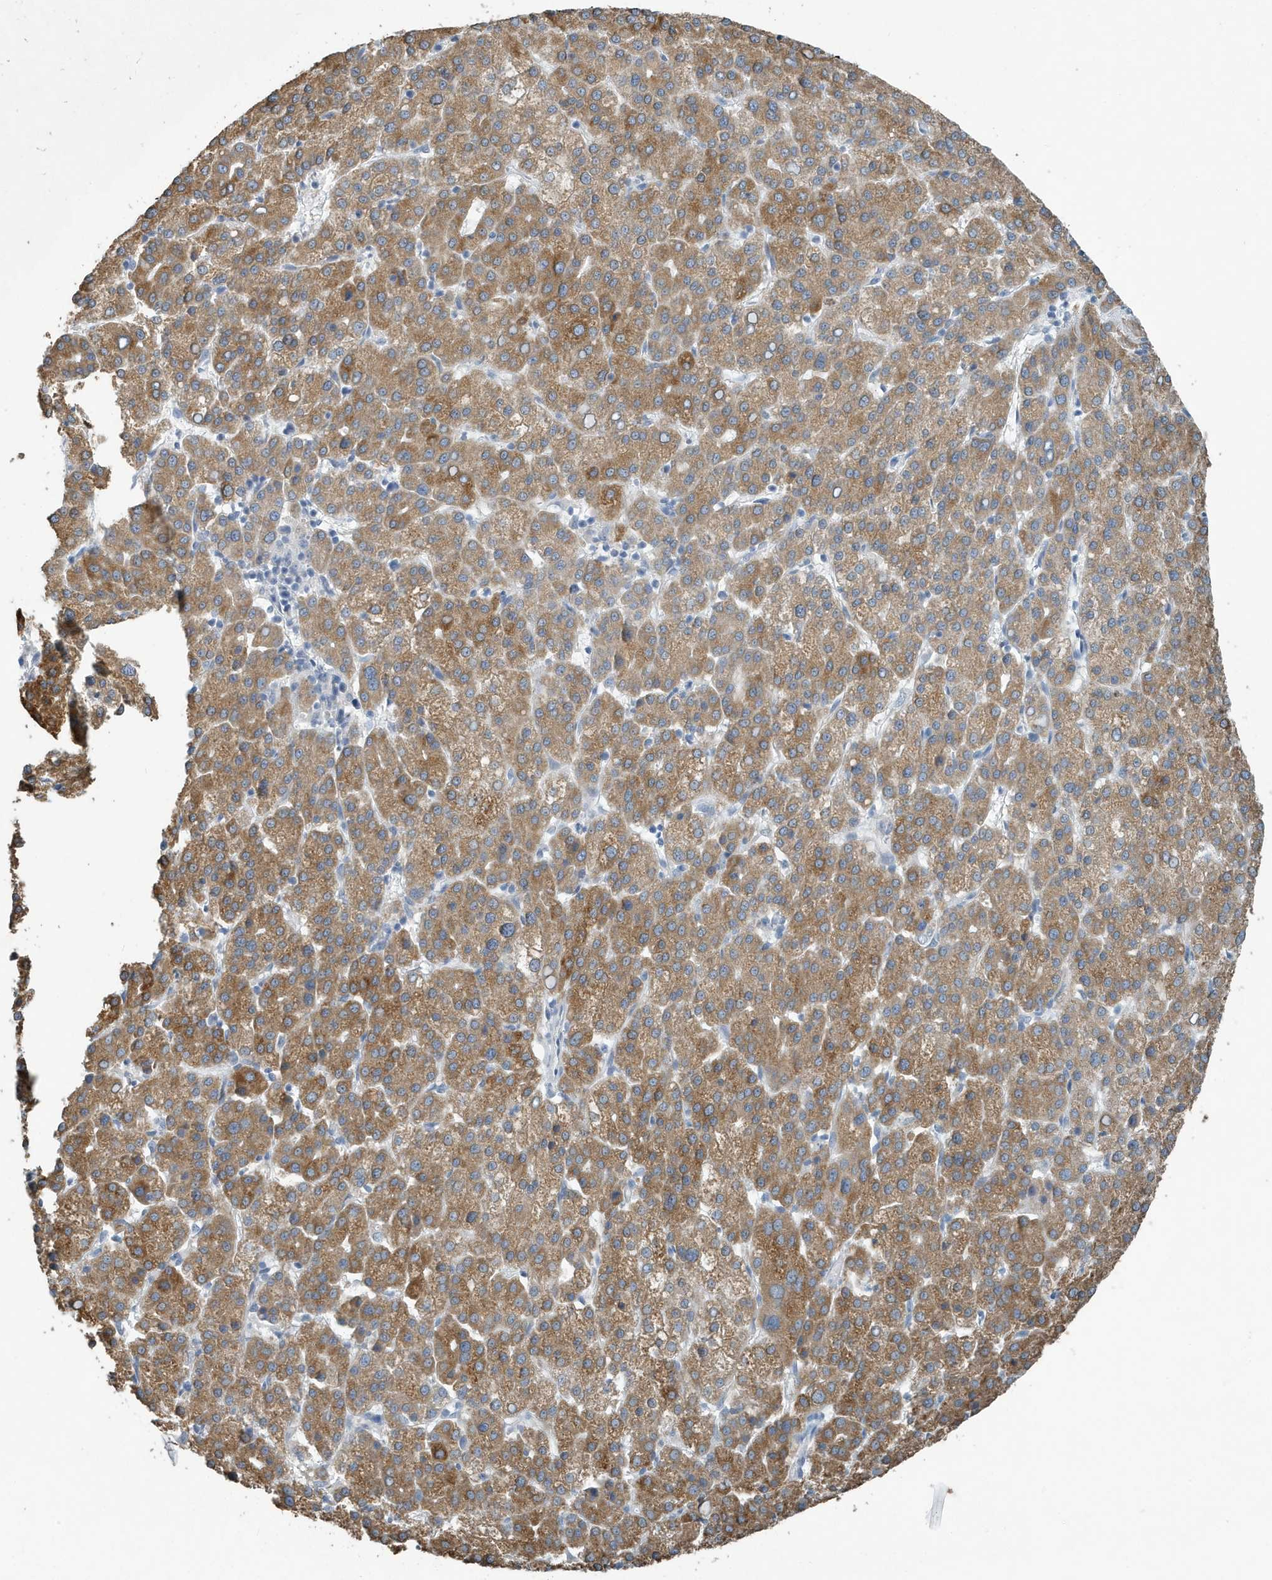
{"staining": {"intensity": "moderate", "quantity": ">75%", "location": "cytoplasmic/membranous"}, "tissue": "liver cancer", "cell_type": "Tumor cells", "image_type": "cancer", "snomed": [{"axis": "morphology", "description": "Carcinoma, Hepatocellular, NOS"}, {"axis": "topography", "description": "Liver"}], "caption": "Protein expression analysis of liver cancer exhibits moderate cytoplasmic/membranous expression in about >75% of tumor cells.", "gene": "UGT2B4", "patient": {"sex": "female", "age": 58}}